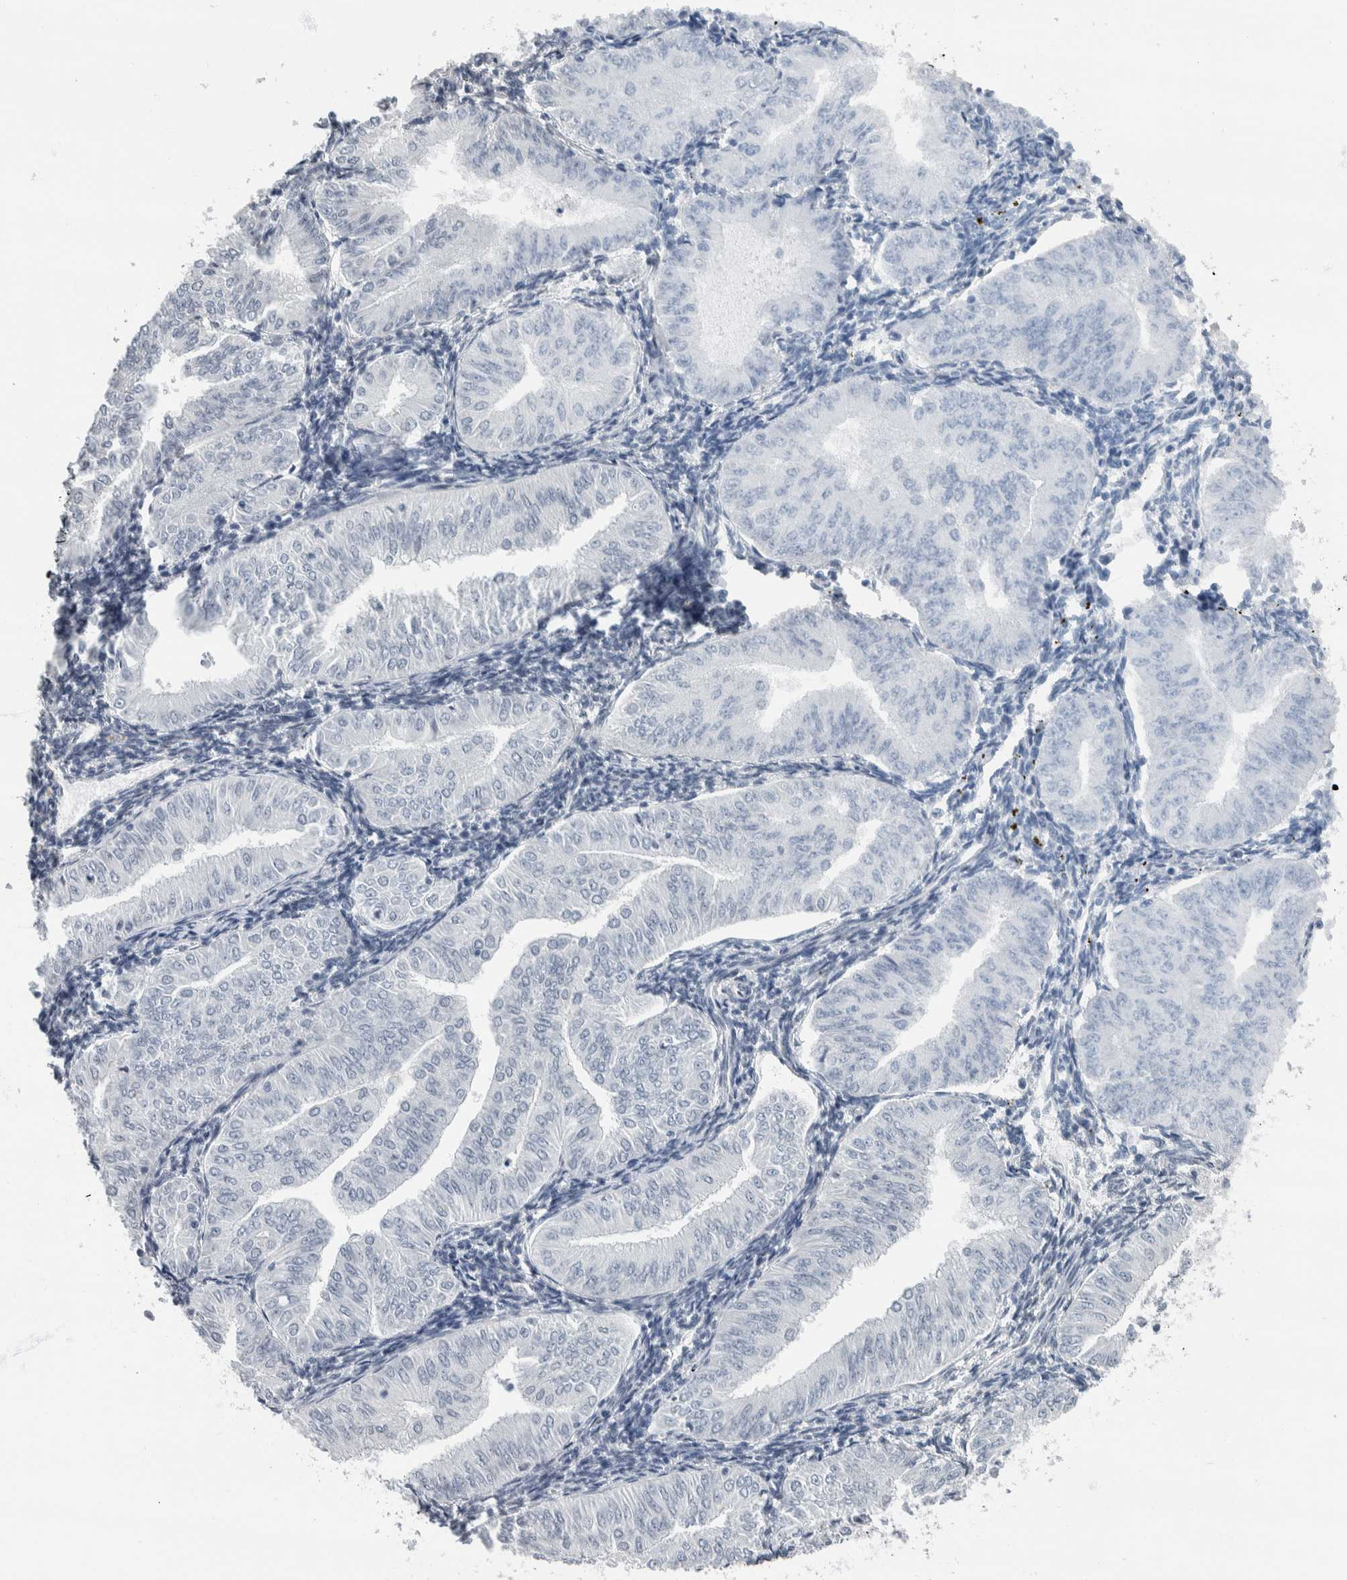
{"staining": {"intensity": "negative", "quantity": "none", "location": "none"}, "tissue": "endometrial cancer", "cell_type": "Tumor cells", "image_type": "cancer", "snomed": [{"axis": "morphology", "description": "Normal tissue, NOS"}, {"axis": "morphology", "description": "Adenocarcinoma, NOS"}, {"axis": "topography", "description": "Endometrium"}], "caption": "Tumor cells are negative for brown protein staining in endometrial adenocarcinoma.", "gene": "NEFM", "patient": {"sex": "female", "age": 53}}